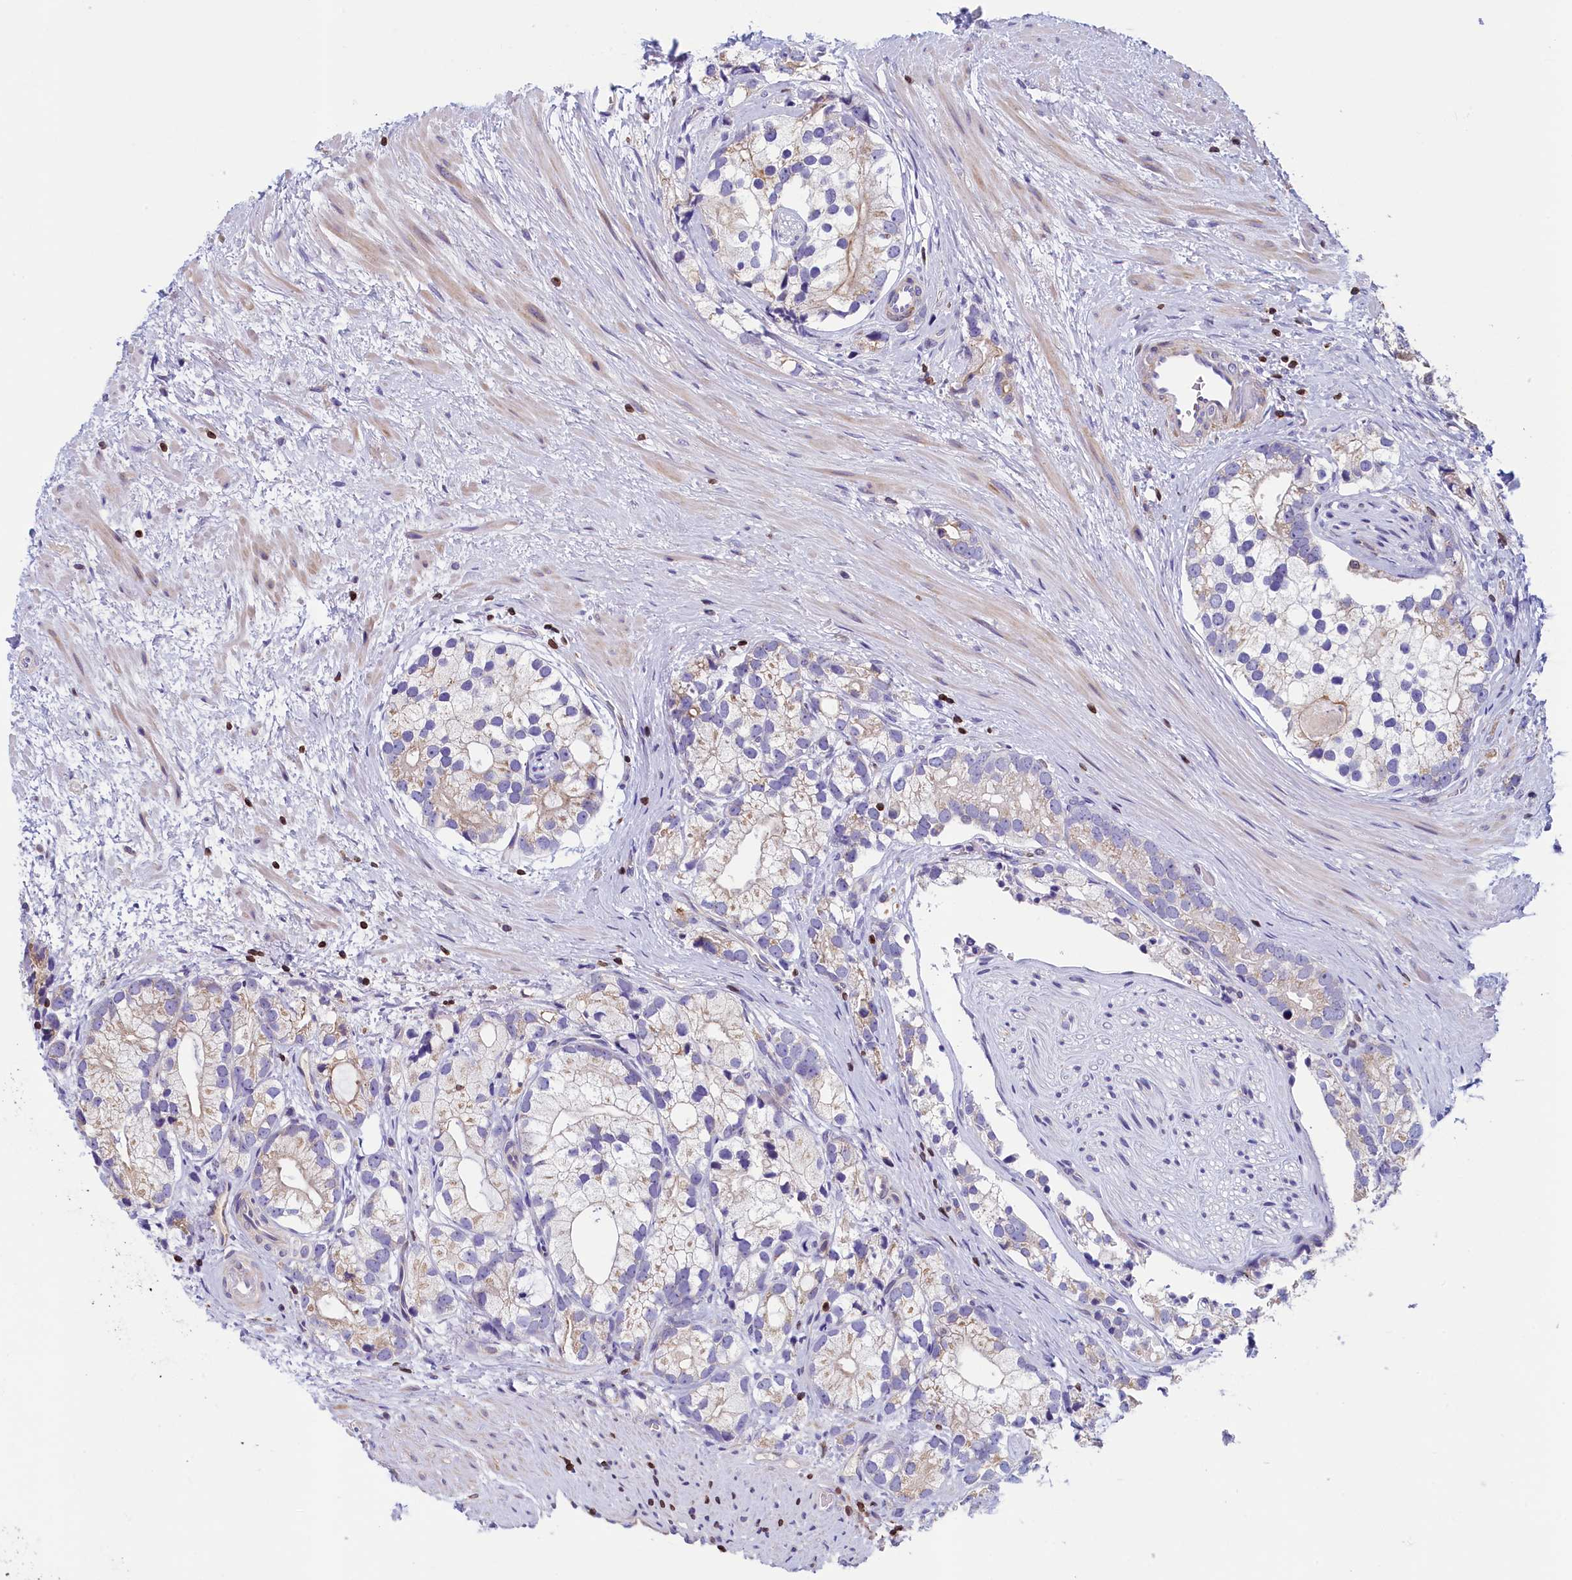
{"staining": {"intensity": "weak", "quantity": "<25%", "location": "cytoplasmic/membranous"}, "tissue": "prostate cancer", "cell_type": "Tumor cells", "image_type": "cancer", "snomed": [{"axis": "morphology", "description": "Adenocarcinoma, High grade"}, {"axis": "topography", "description": "Prostate"}], "caption": "DAB (3,3'-diaminobenzidine) immunohistochemical staining of prostate adenocarcinoma (high-grade) demonstrates no significant staining in tumor cells.", "gene": "TRAF3IP3", "patient": {"sex": "male", "age": 75}}